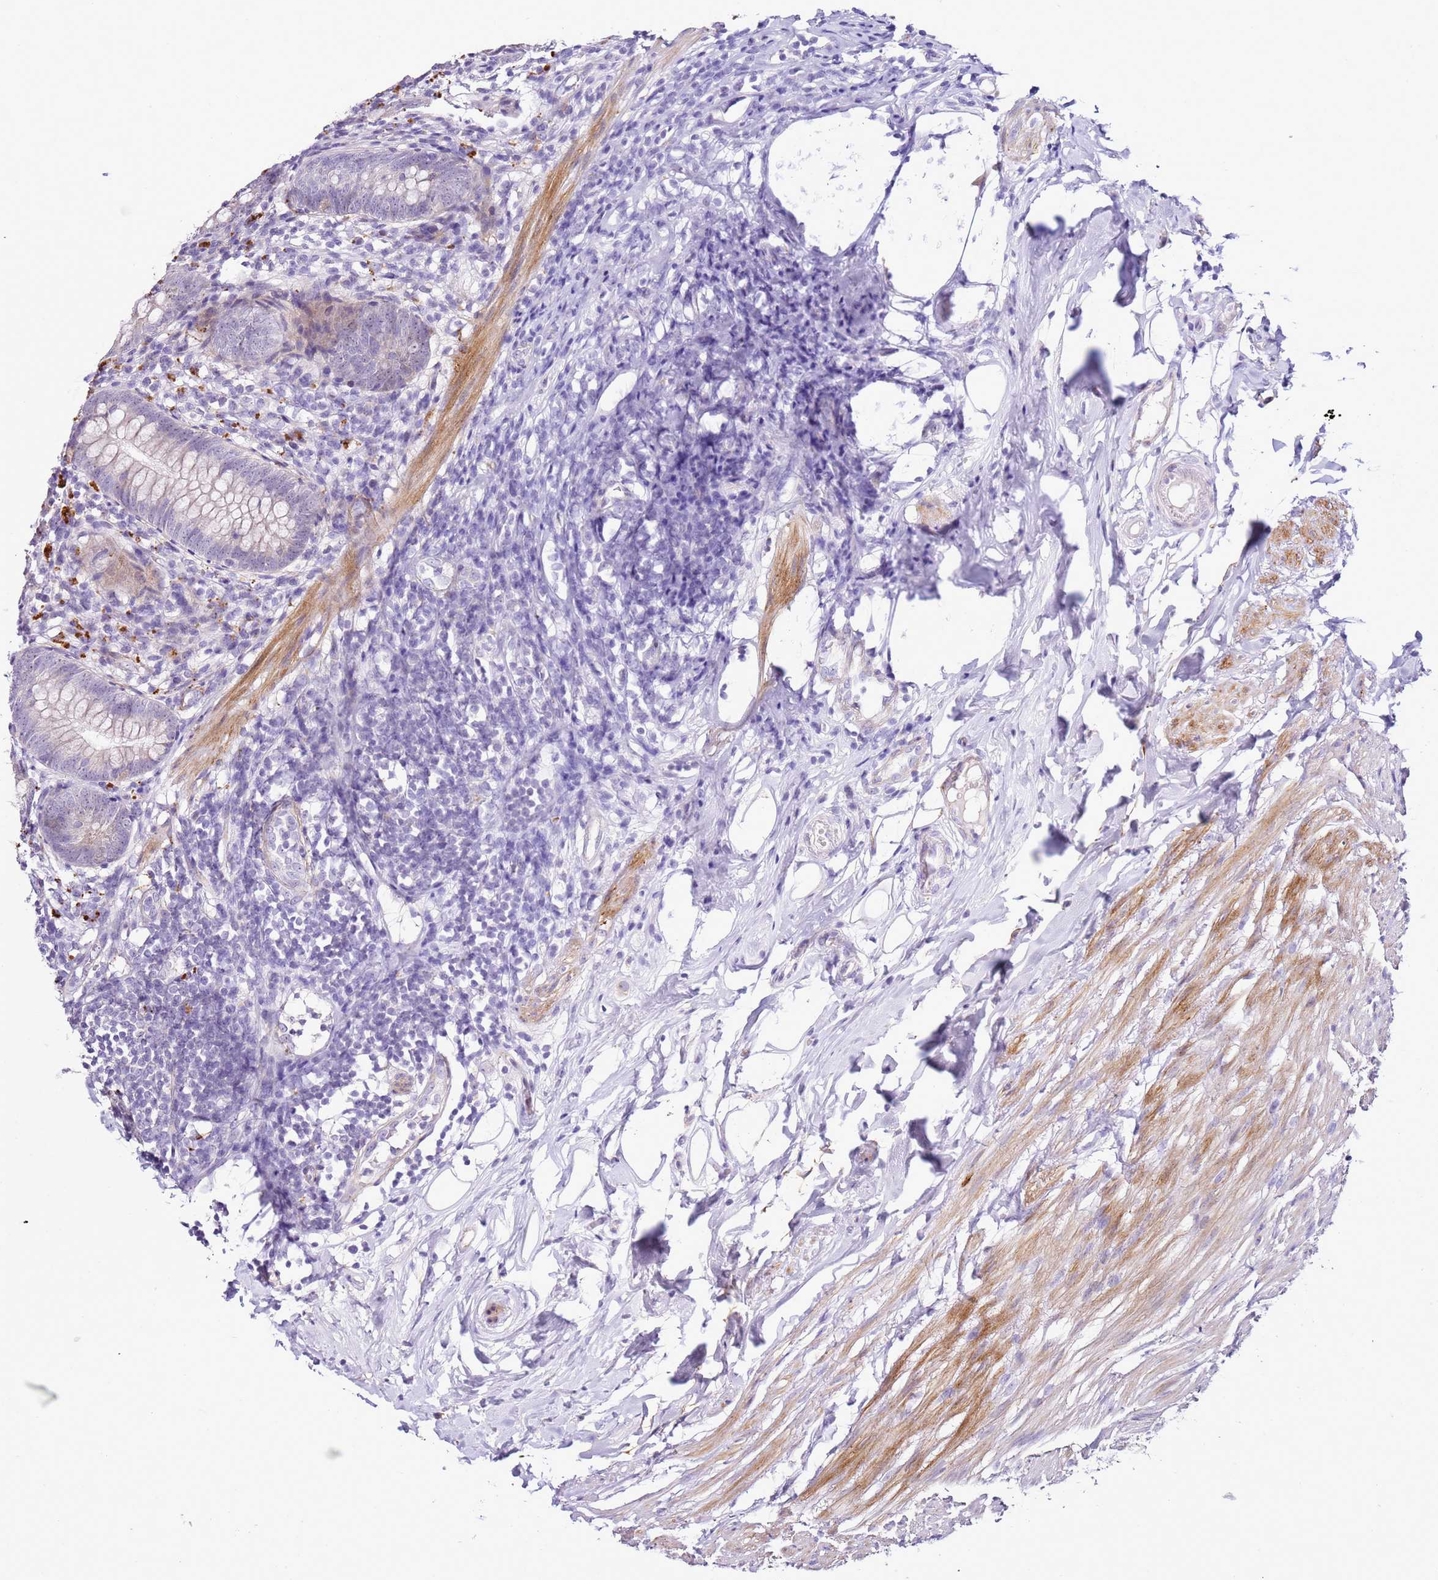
{"staining": {"intensity": "weak", "quantity": "<25%", "location": "cytoplasmic/membranous"}, "tissue": "appendix", "cell_type": "Glandular cells", "image_type": "normal", "snomed": [{"axis": "morphology", "description": "Normal tissue, NOS"}, {"axis": "topography", "description": "Appendix"}], "caption": "Immunohistochemical staining of normal human appendix exhibits no significant expression in glandular cells.", "gene": "HGD", "patient": {"sex": "female", "age": 62}}